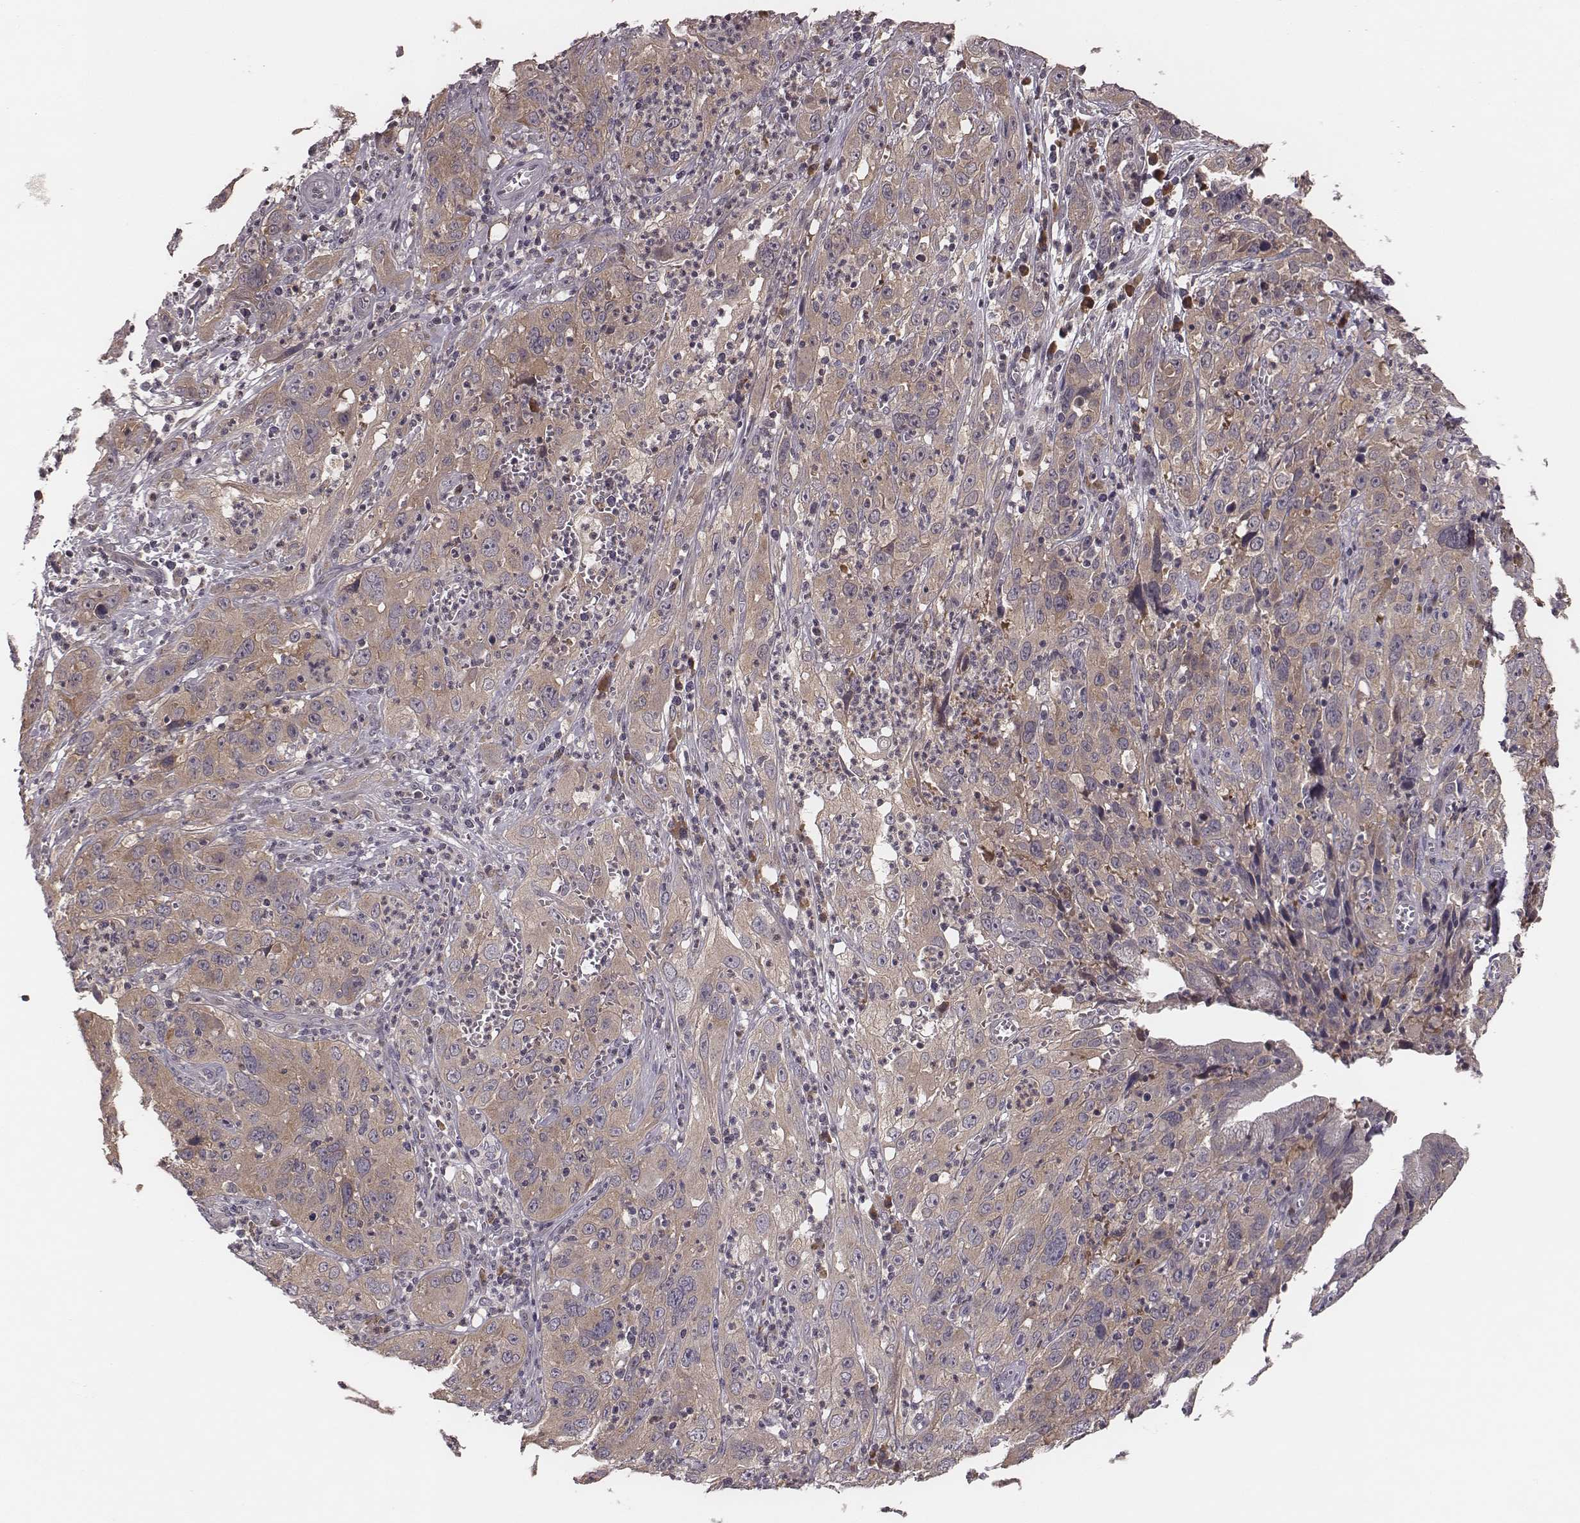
{"staining": {"intensity": "moderate", "quantity": ">75%", "location": "cytoplasmic/membranous"}, "tissue": "cervical cancer", "cell_type": "Tumor cells", "image_type": "cancer", "snomed": [{"axis": "morphology", "description": "Squamous cell carcinoma, NOS"}, {"axis": "topography", "description": "Cervix"}], "caption": "Cervical cancer tissue exhibits moderate cytoplasmic/membranous staining in approximately >75% of tumor cells, visualized by immunohistochemistry. (Stains: DAB (3,3'-diaminobenzidine) in brown, nuclei in blue, Microscopy: brightfield microscopy at high magnification).", "gene": "P2RX5", "patient": {"sex": "female", "age": 32}}